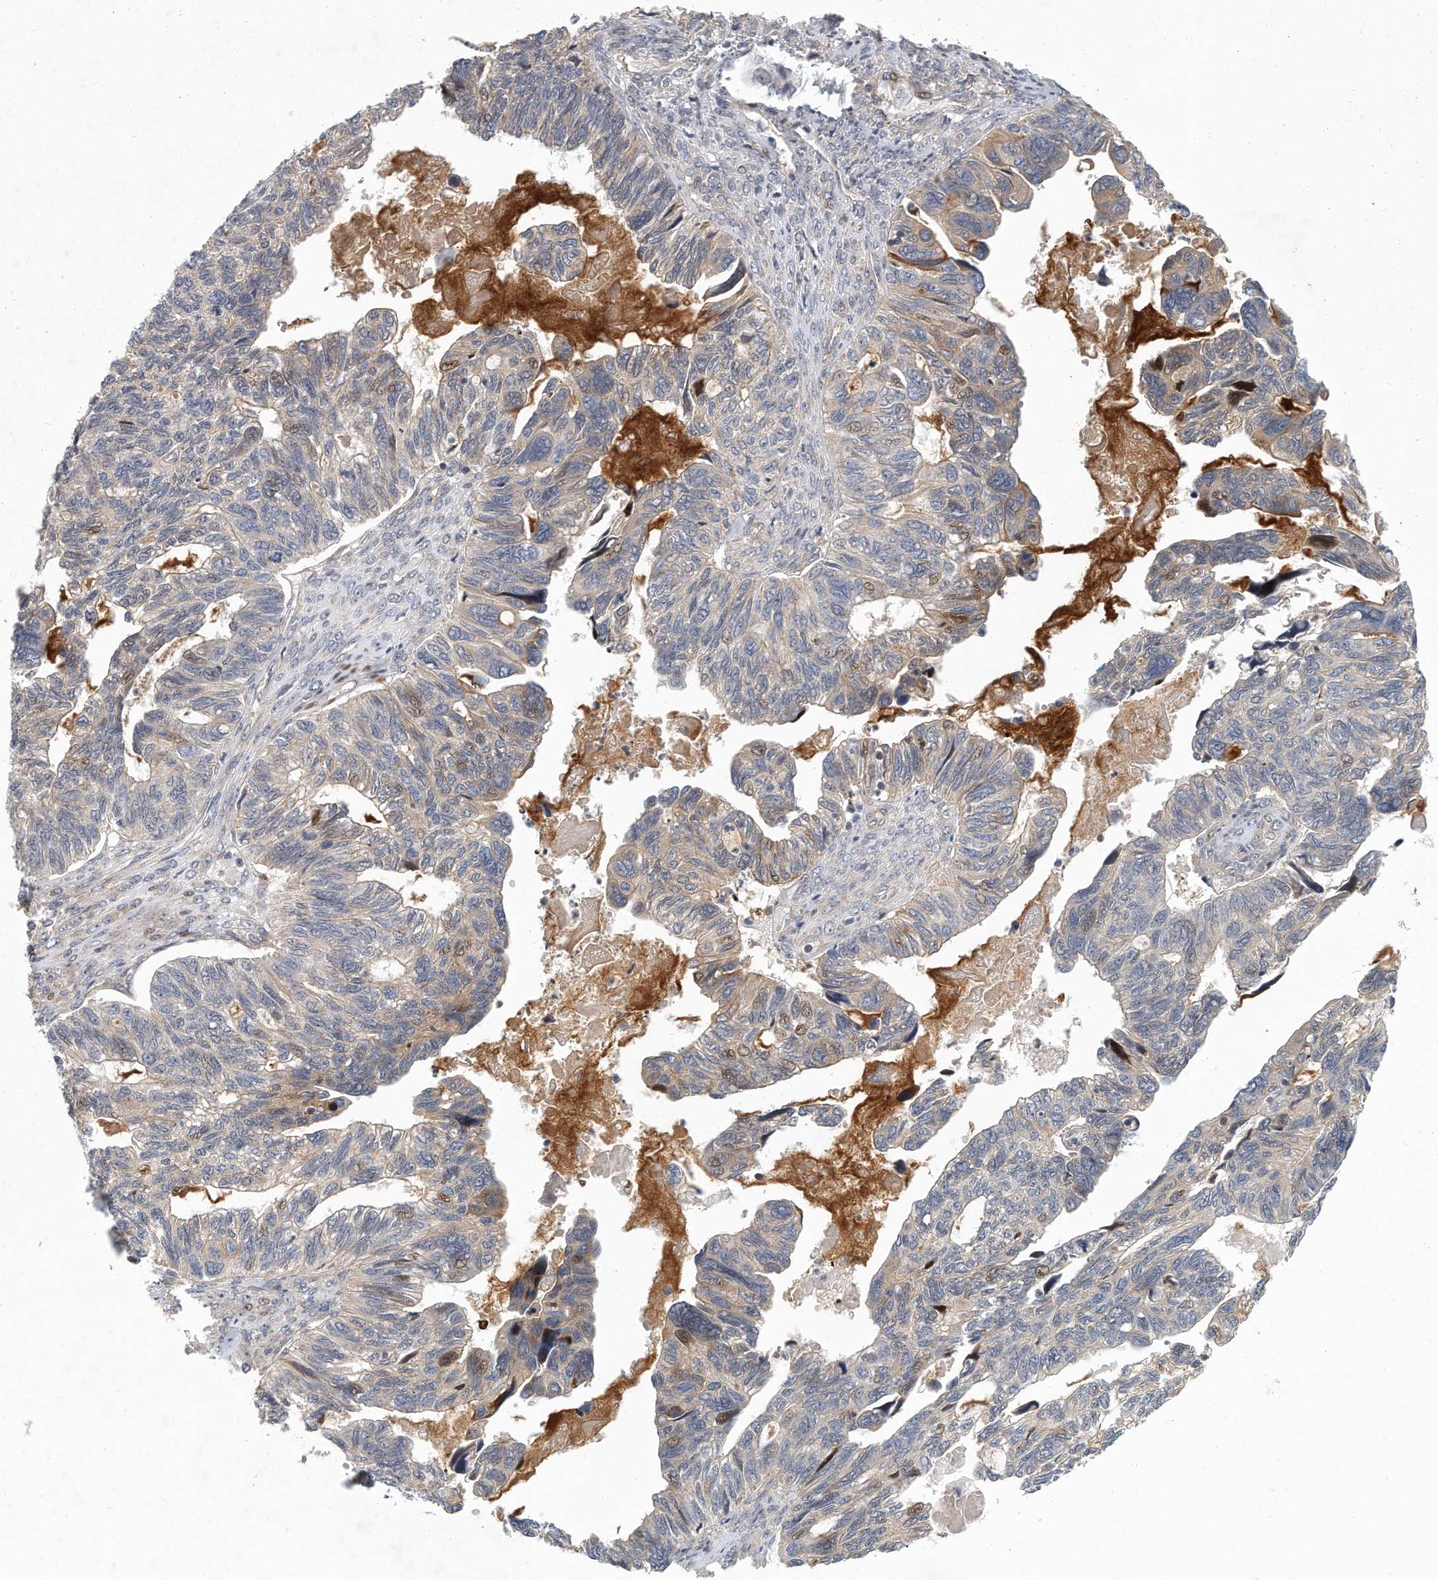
{"staining": {"intensity": "moderate", "quantity": "<25%", "location": "cytoplasmic/membranous,nuclear"}, "tissue": "ovarian cancer", "cell_type": "Tumor cells", "image_type": "cancer", "snomed": [{"axis": "morphology", "description": "Cystadenocarcinoma, serous, NOS"}, {"axis": "topography", "description": "Ovary"}], "caption": "Ovarian serous cystadenocarcinoma tissue shows moderate cytoplasmic/membranous and nuclear staining in about <25% of tumor cells, visualized by immunohistochemistry. (DAB IHC with brightfield microscopy, high magnification).", "gene": "PCDH8", "patient": {"sex": "female", "age": 79}}